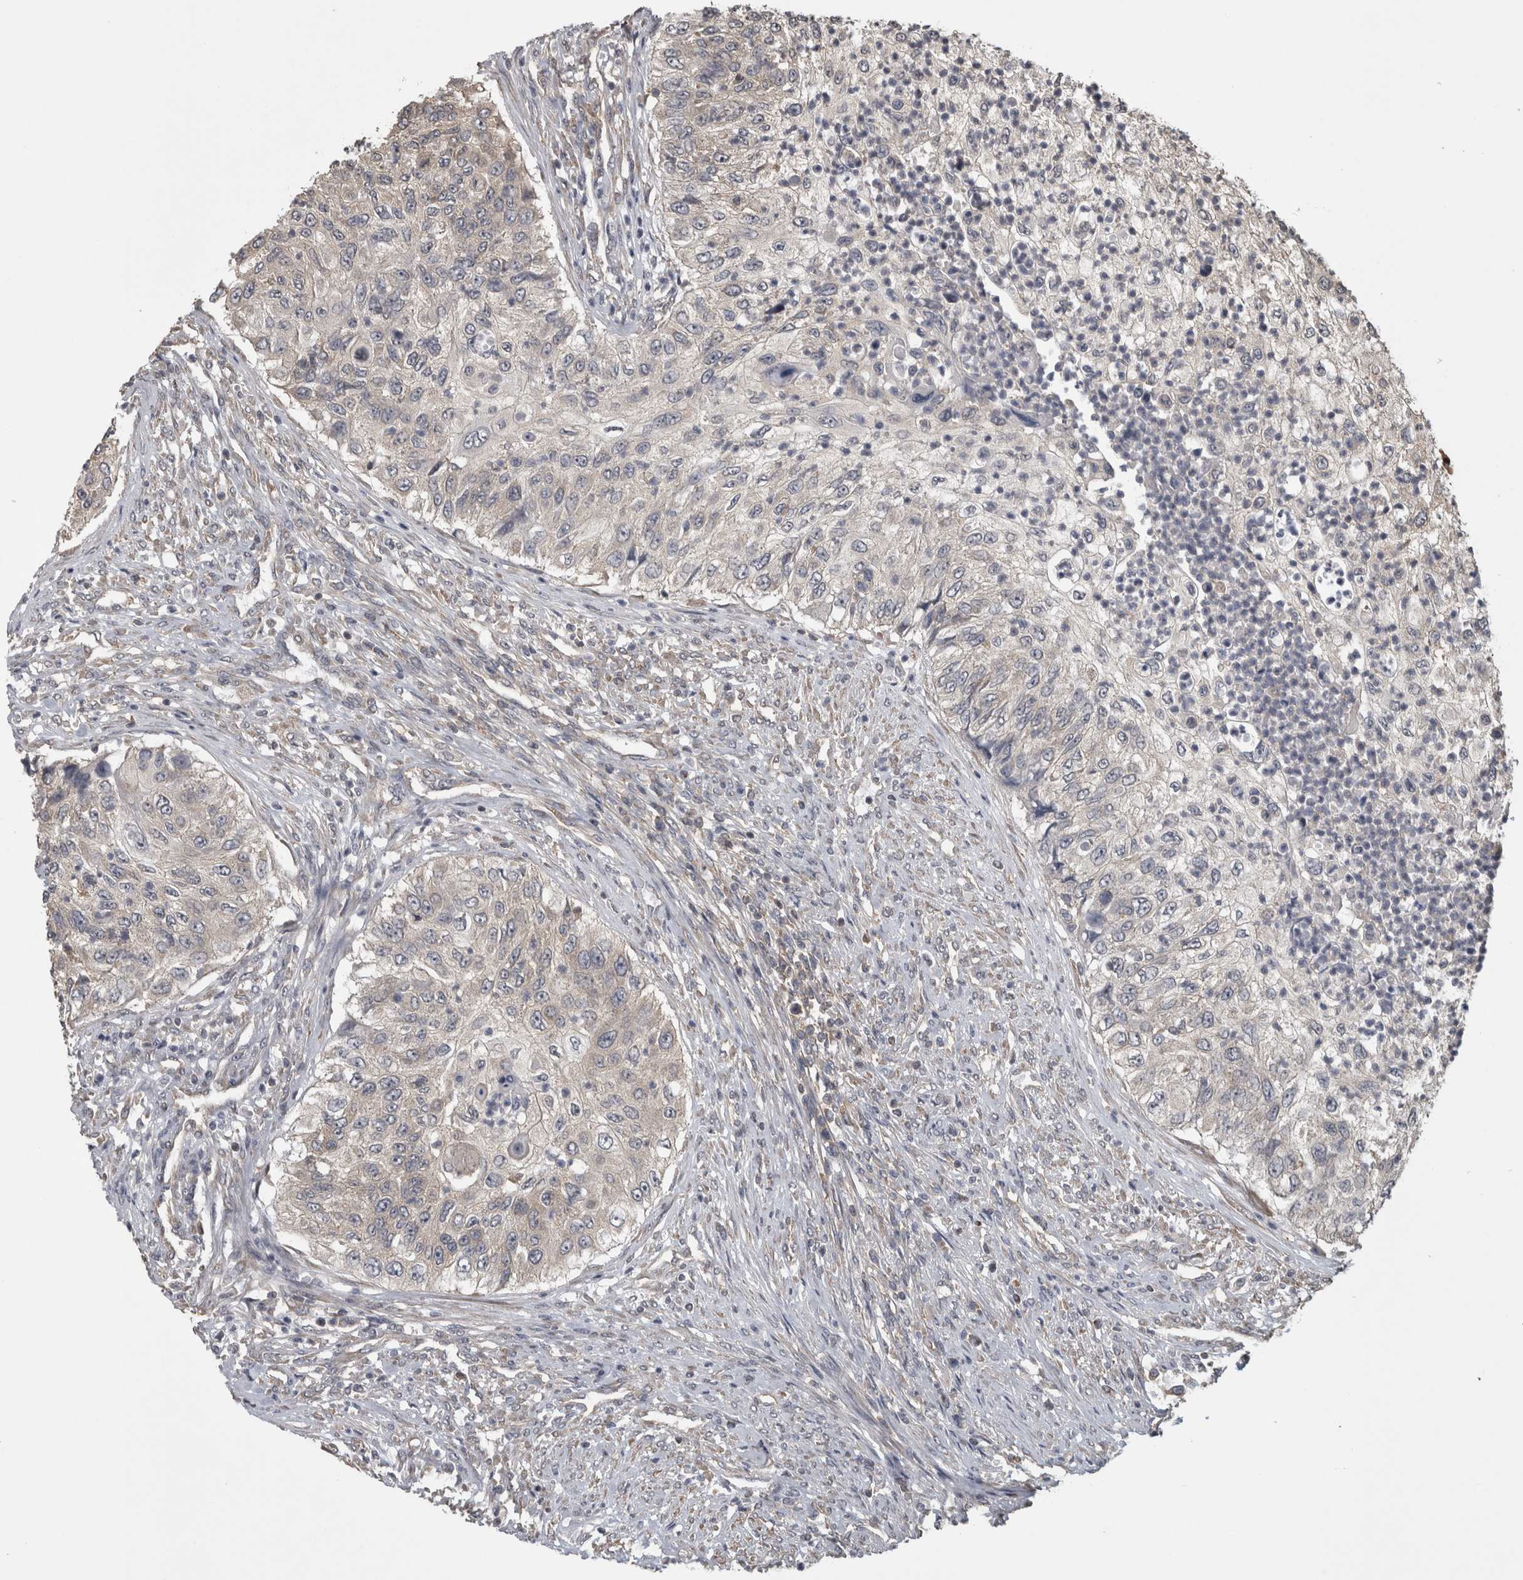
{"staining": {"intensity": "negative", "quantity": "none", "location": "none"}, "tissue": "urothelial cancer", "cell_type": "Tumor cells", "image_type": "cancer", "snomed": [{"axis": "morphology", "description": "Urothelial carcinoma, High grade"}, {"axis": "topography", "description": "Urinary bladder"}], "caption": "Immunohistochemical staining of urothelial carcinoma (high-grade) reveals no significant expression in tumor cells.", "gene": "ATXN2", "patient": {"sex": "female", "age": 60}}